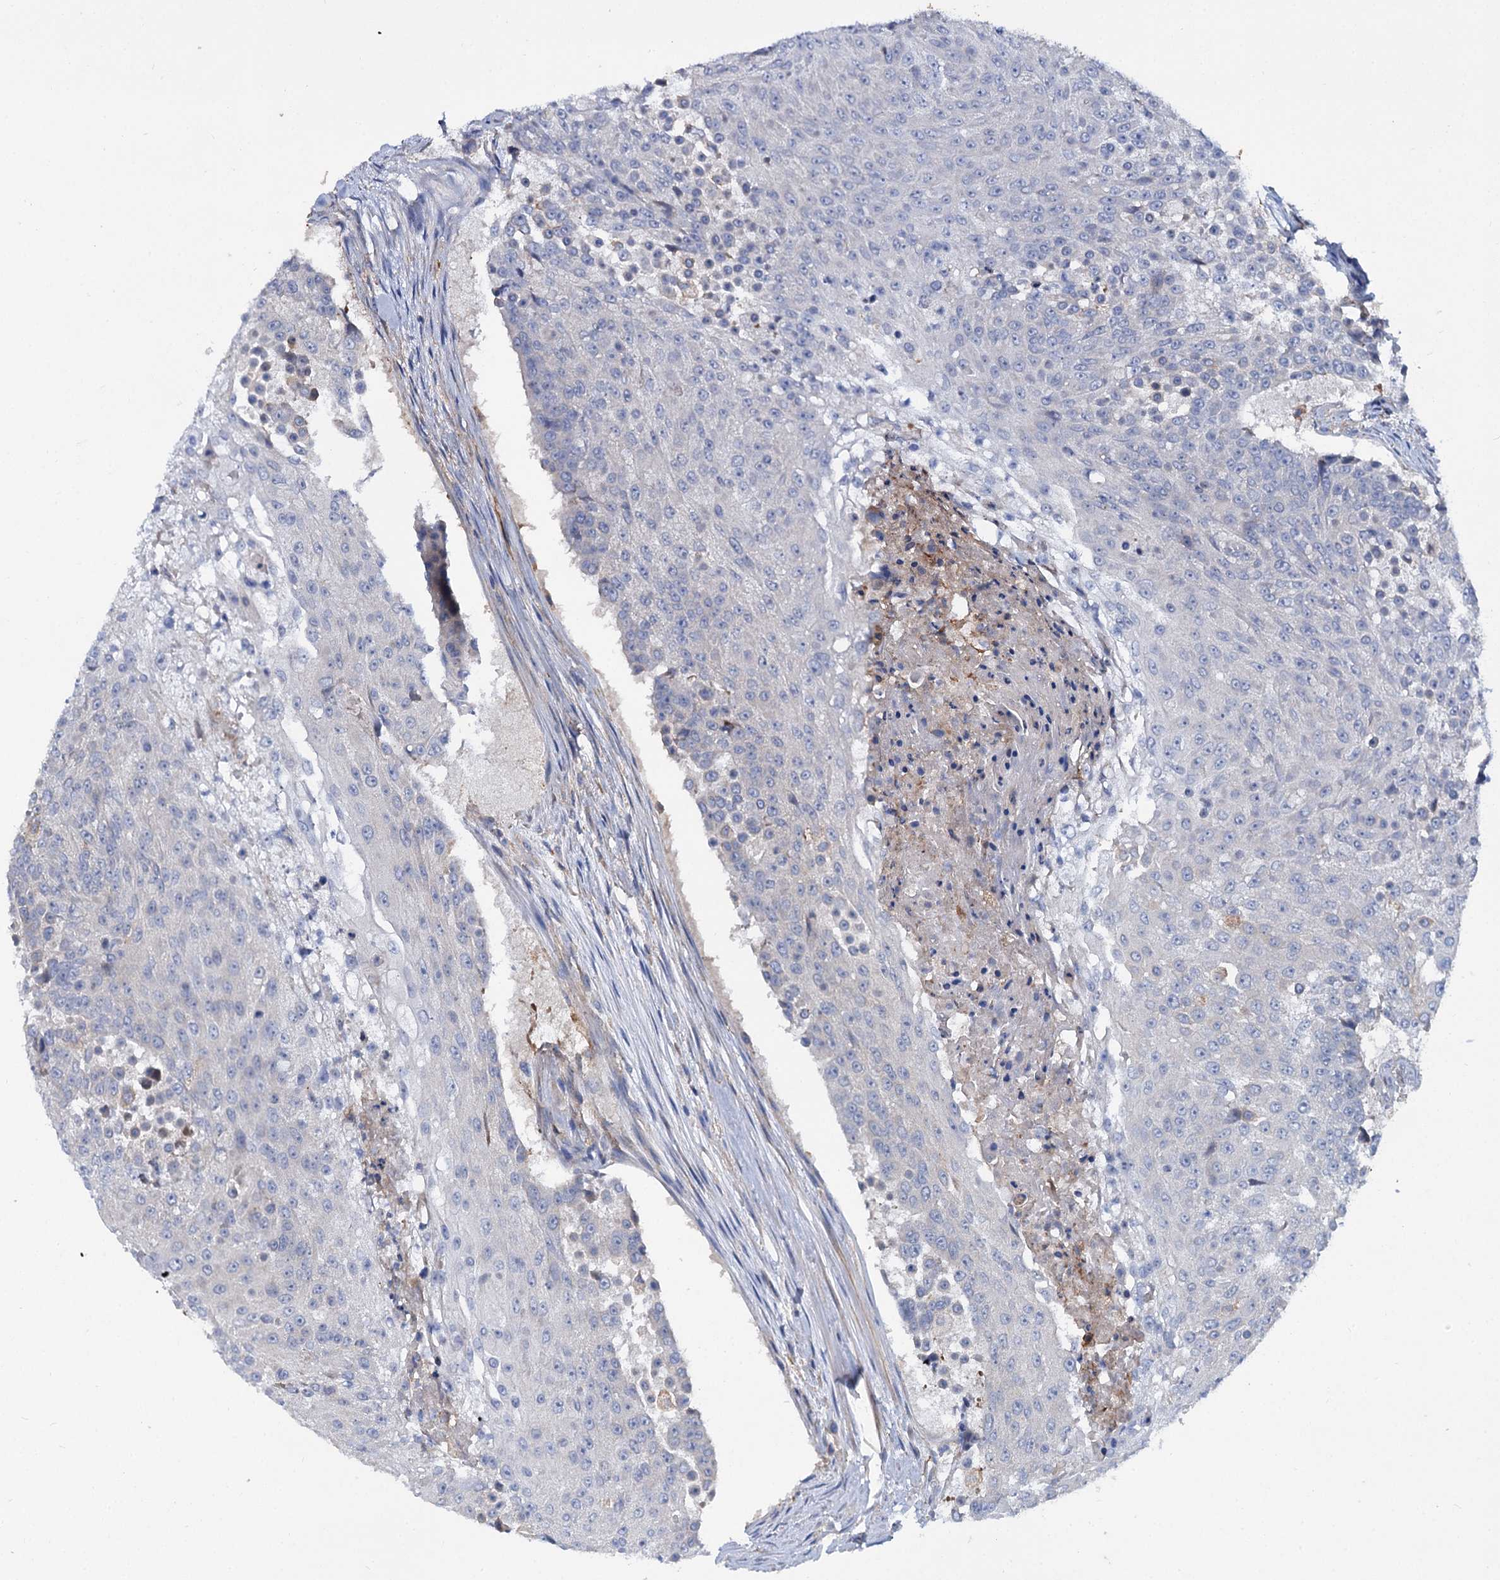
{"staining": {"intensity": "negative", "quantity": "none", "location": "none"}, "tissue": "urothelial cancer", "cell_type": "Tumor cells", "image_type": "cancer", "snomed": [{"axis": "morphology", "description": "Urothelial carcinoma, High grade"}, {"axis": "topography", "description": "Urinary bladder"}], "caption": "High magnification brightfield microscopy of high-grade urothelial carcinoma stained with DAB (brown) and counterstained with hematoxylin (blue): tumor cells show no significant positivity.", "gene": "TRIM55", "patient": {"sex": "female", "age": 63}}